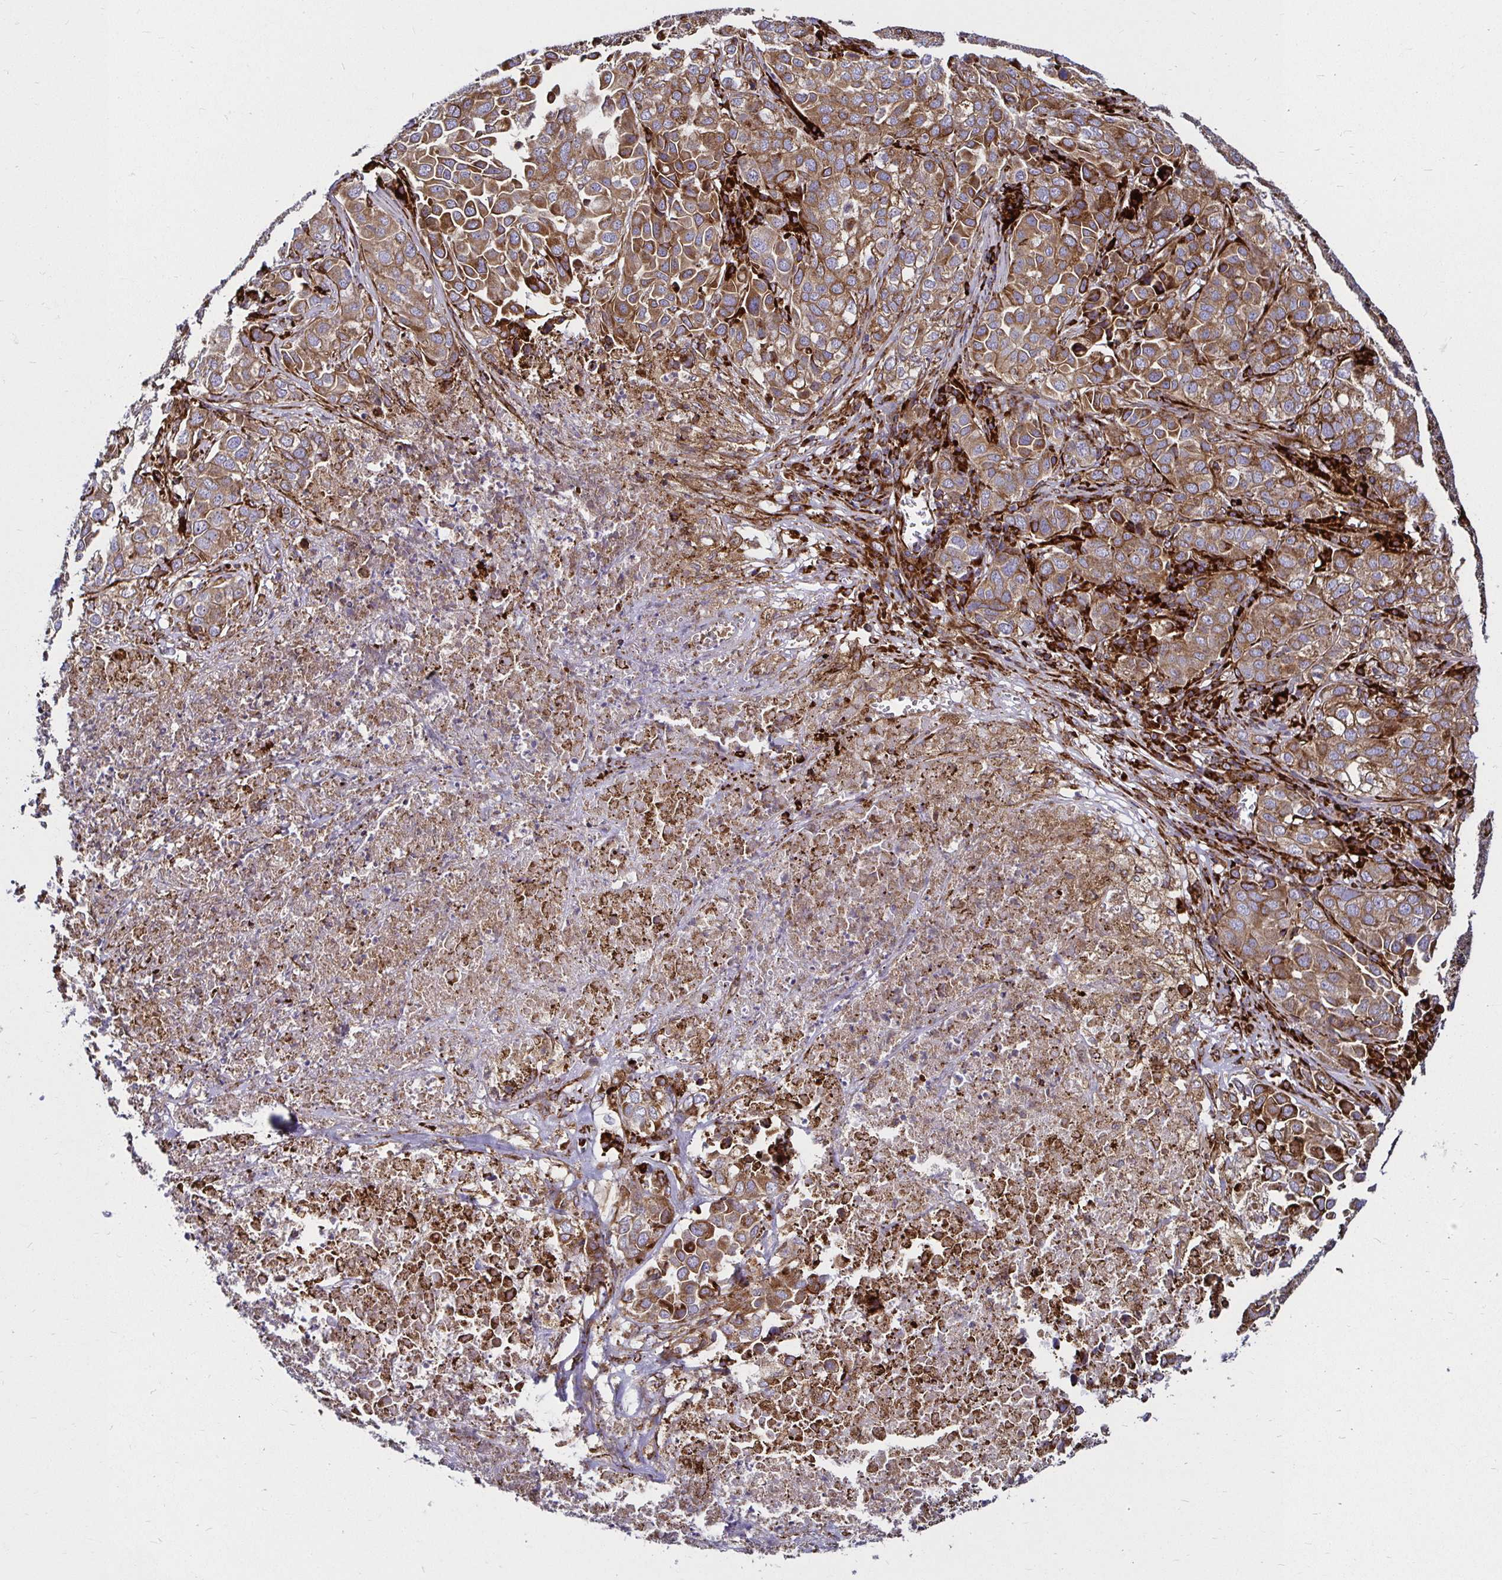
{"staining": {"intensity": "moderate", "quantity": ">75%", "location": "cytoplasmic/membranous"}, "tissue": "lung cancer", "cell_type": "Tumor cells", "image_type": "cancer", "snomed": [{"axis": "morphology", "description": "Adenocarcinoma, NOS"}, {"axis": "morphology", "description": "Adenocarcinoma, metastatic, NOS"}, {"axis": "topography", "description": "Lymph node"}, {"axis": "topography", "description": "Lung"}], "caption": "Protein positivity by IHC shows moderate cytoplasmic/membranous expression in approximately >75% of tumor cells in lung adenocarcinoma.", "gene": "SMYD3", "patient": {"sex": "female", "age": 65}}